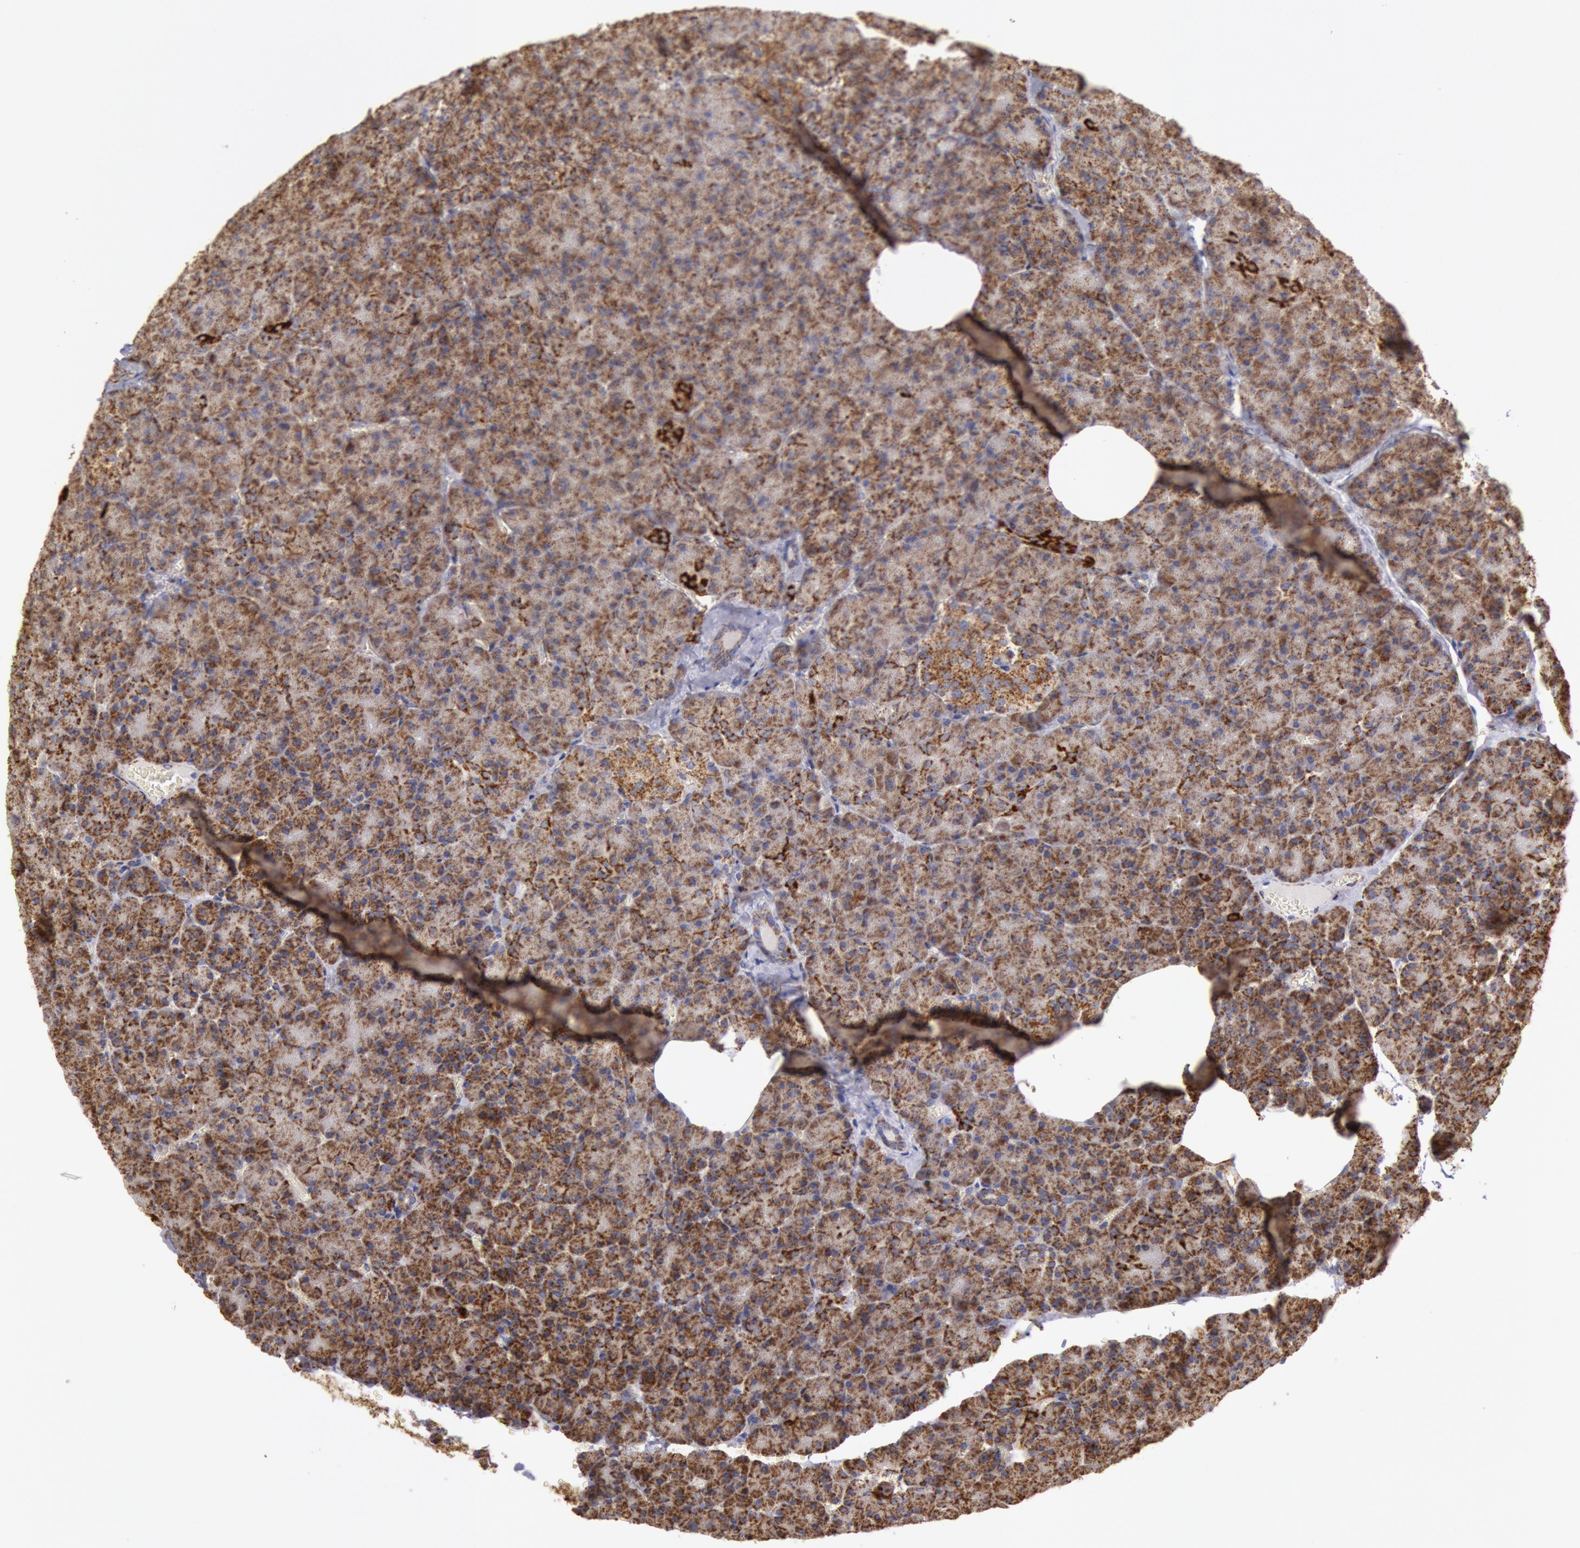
{"staining": {"intensity": "strong", "quantity": ">75%", "location": "cytoplasmic/membranous"}, "tissue": "pancreas", "cell_type": "Exocrine glandular cells", "image_type": "normal", "snomed": [{"axis": "morphology", "description": "Normal tissue, NOS"}, {"axis": "topography", "description": "Pancreas"}], "caption": "Pancreas stained for a protein (brown) reveals strong cytoplasmic/membranous positive positivity in approximately >75% of exocrine glandular cells.", "gene": "CYC1", "patient": {"sex": "female", "age": 35}}